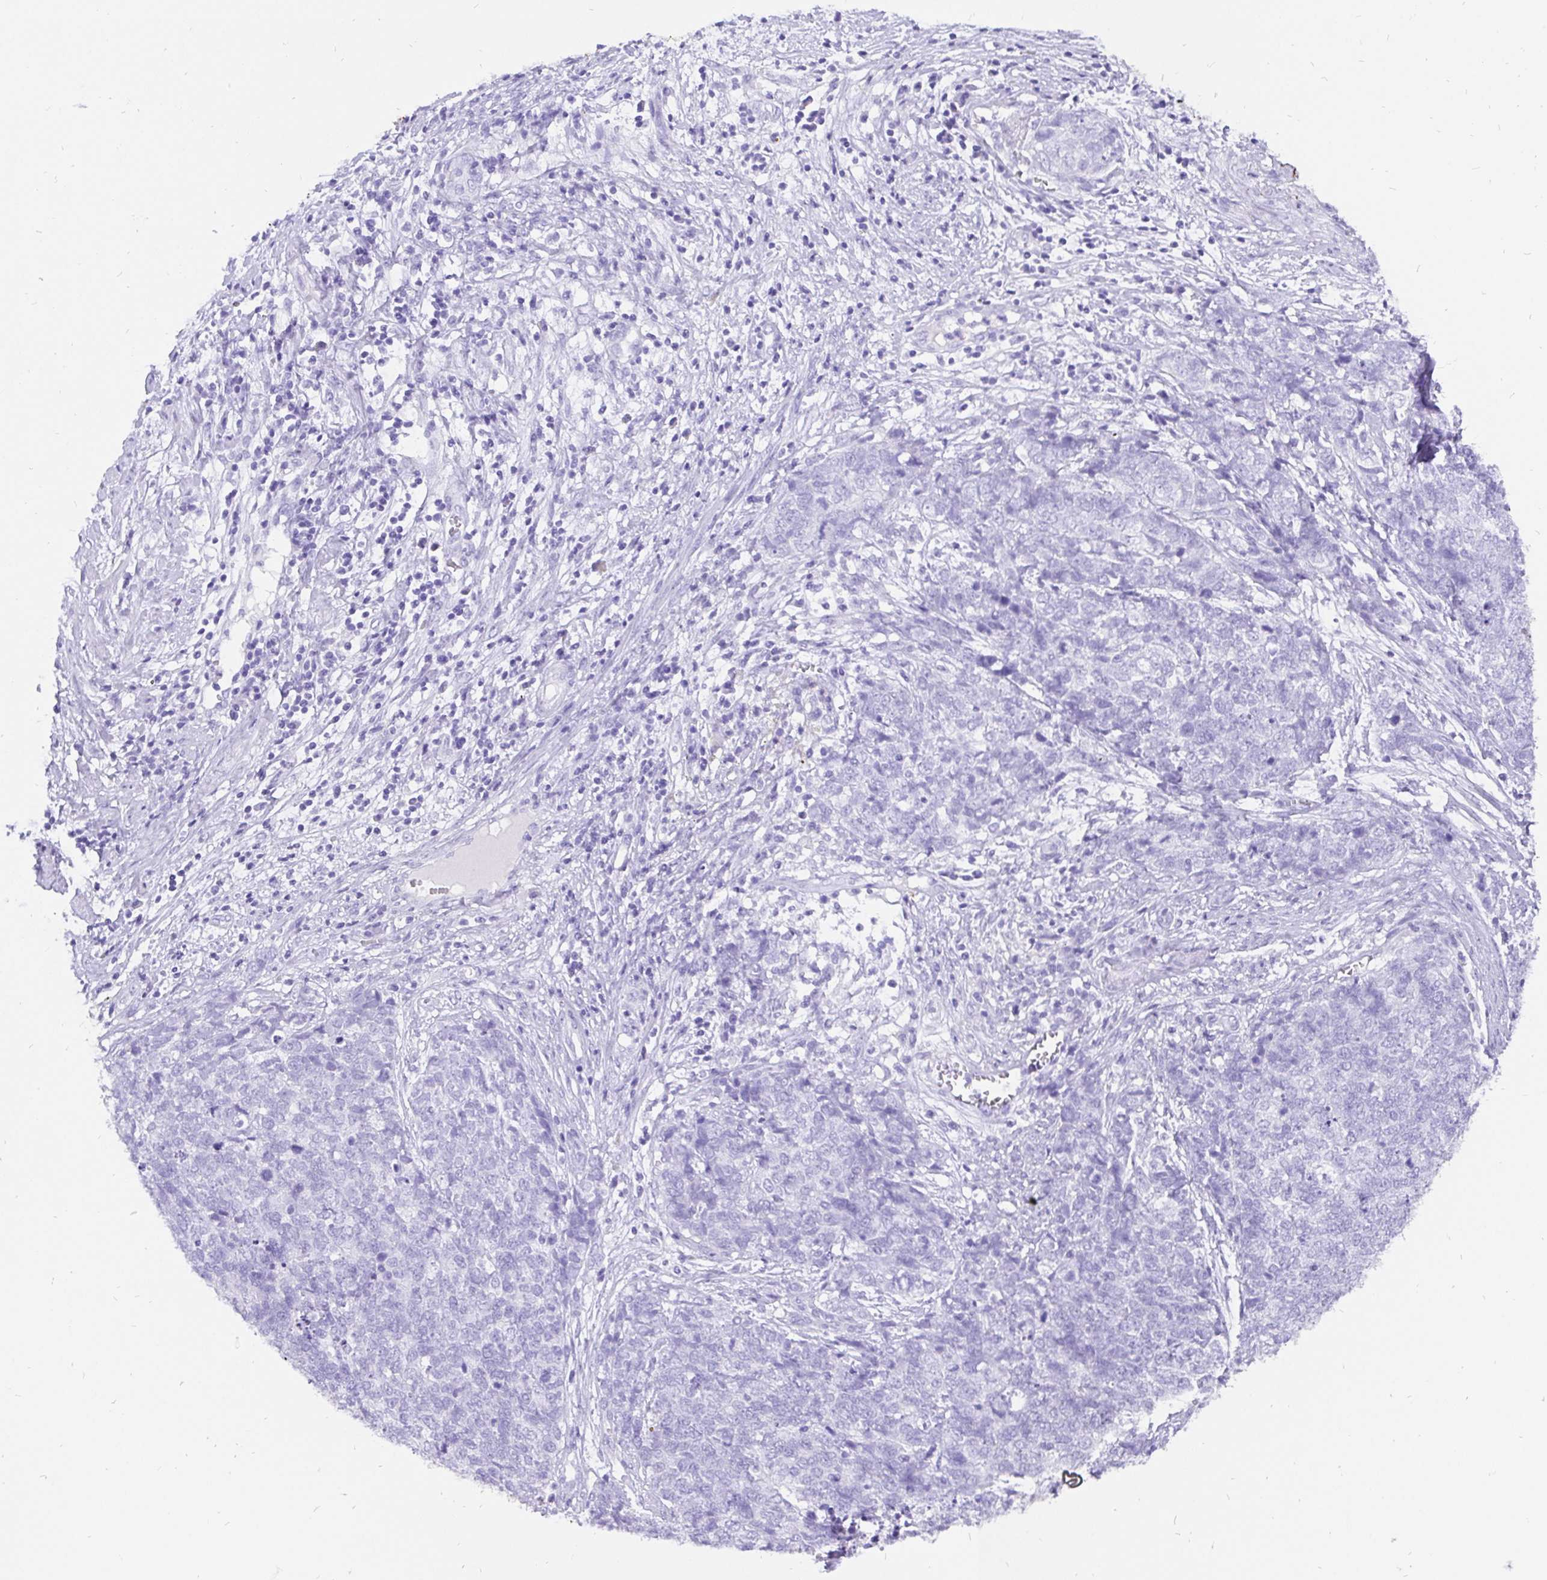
{"staining": {"intensity": "negative", "quantity": "none", "location": "none"}, "tissue": "cervical cancer", "cell_type": "Tumor cells", "image_type": "cancer", "snomed": [{"axis": "morphology", "description": "Adenocarcinoma, NOS"}, {"axis": "topography", "description": "Cervix"}], "caption": "Cervical adenocarcinoma was stained to show a protein in brown. There is no significant expression in tumor cells.", "gene": "KRT13", "patient": {"sex": "female", "age": 63}}